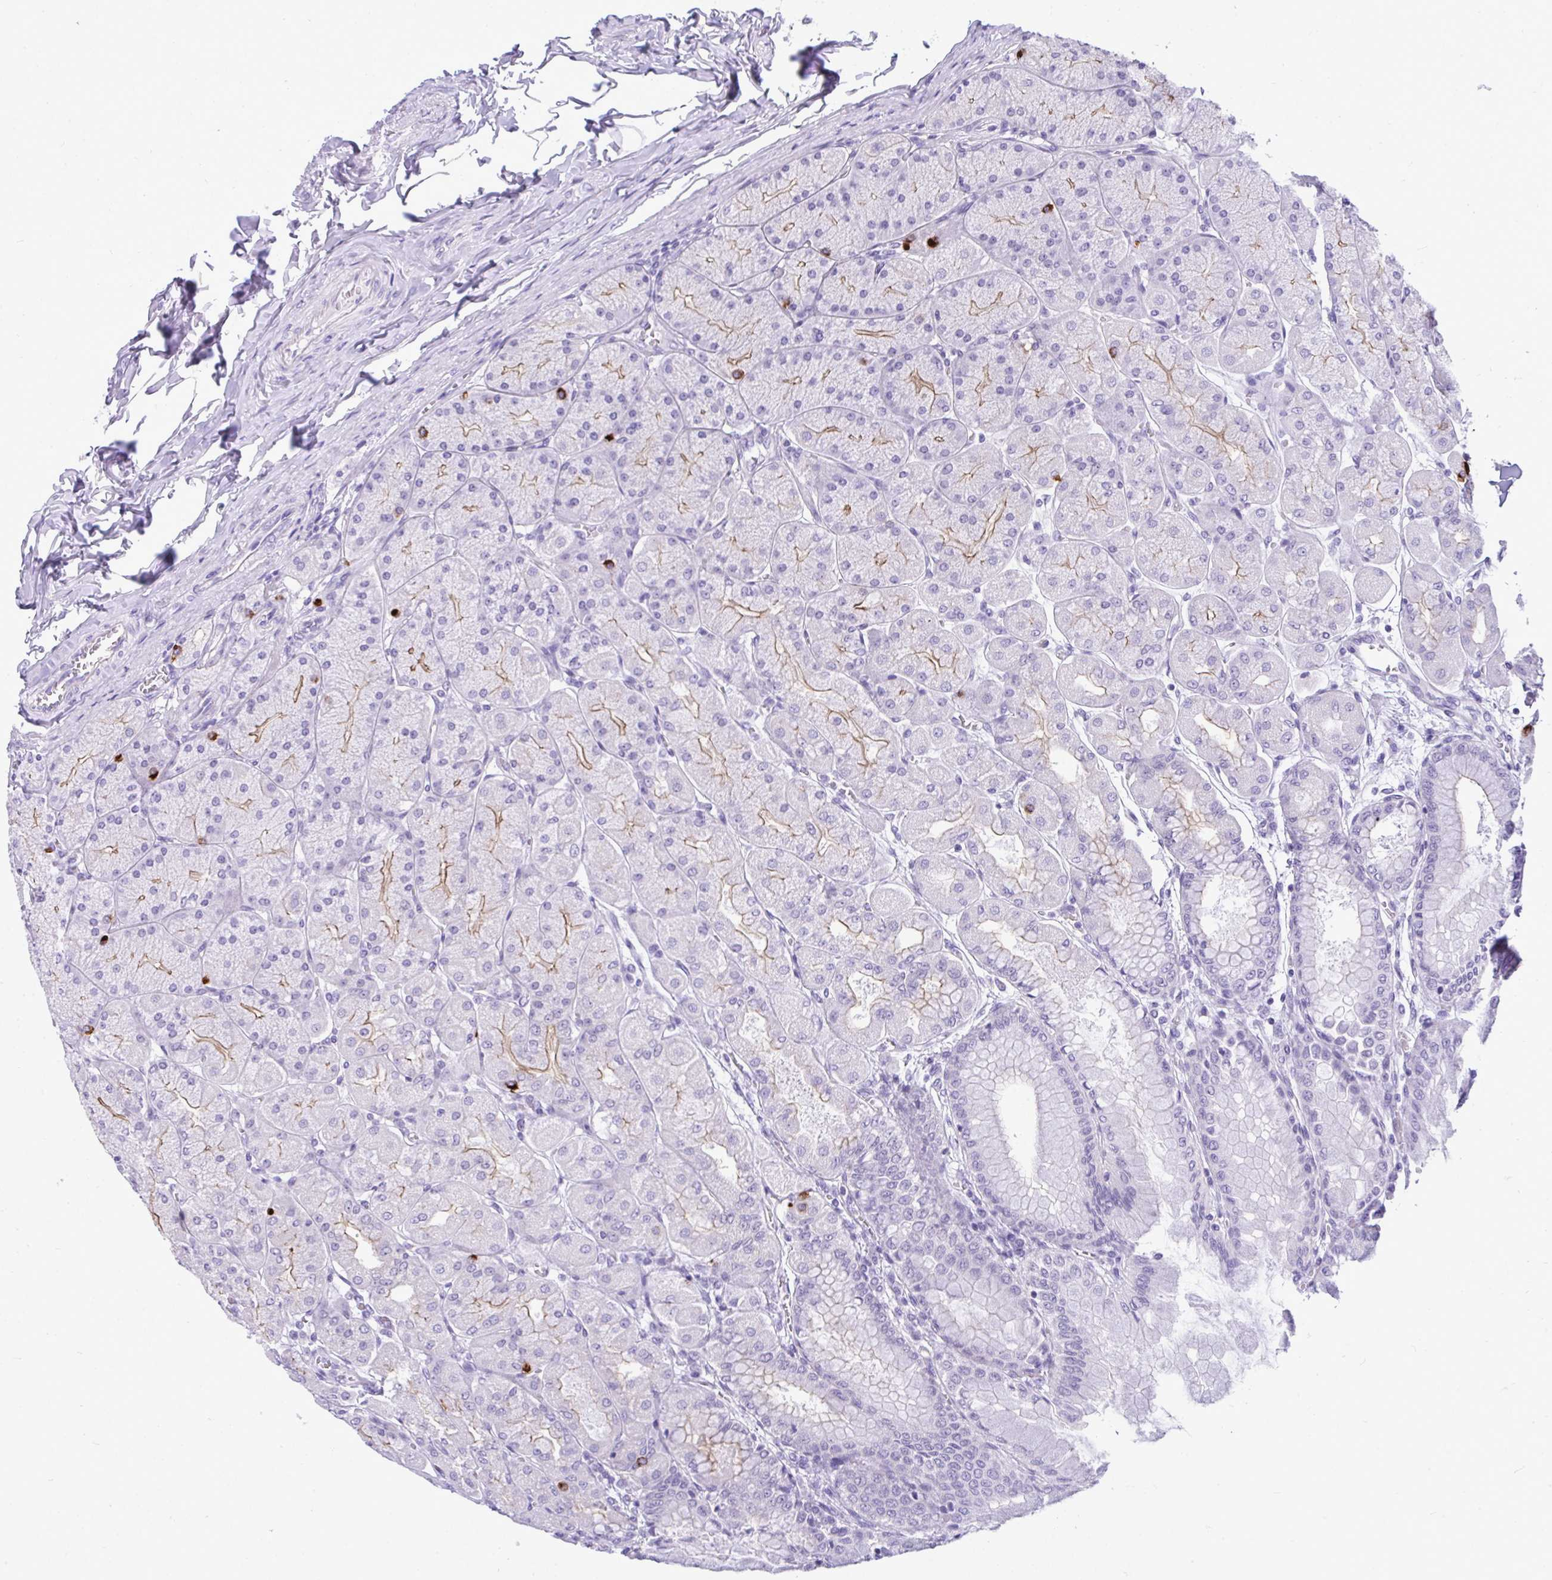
{"staining": {"intensity": "moderate", "quantity": "<25%", "location": "cytoplasmic/membranous"}, "tissue": "stomach", "cell_type": "Glandular cells", "image_type": "normal", "snomed": [{"axis": "morphology", "description": "Normal tissue, NOS"}, {"axis": "topography", "description": "Stomach, upper"}], "caption": "Immunohistochemistry (DAB (3,3'-diaminobenzidine)) staining of normal stomach shows moderate cytoplasmic/membranous protein staining in approximately <25% of glandular cells. Immunohistochemistry (ihc) stains the protein of interest in brown and the nuclei are stained blue.", "gene": "PRM2", "patient": {"sex": "female", "age": 56}}